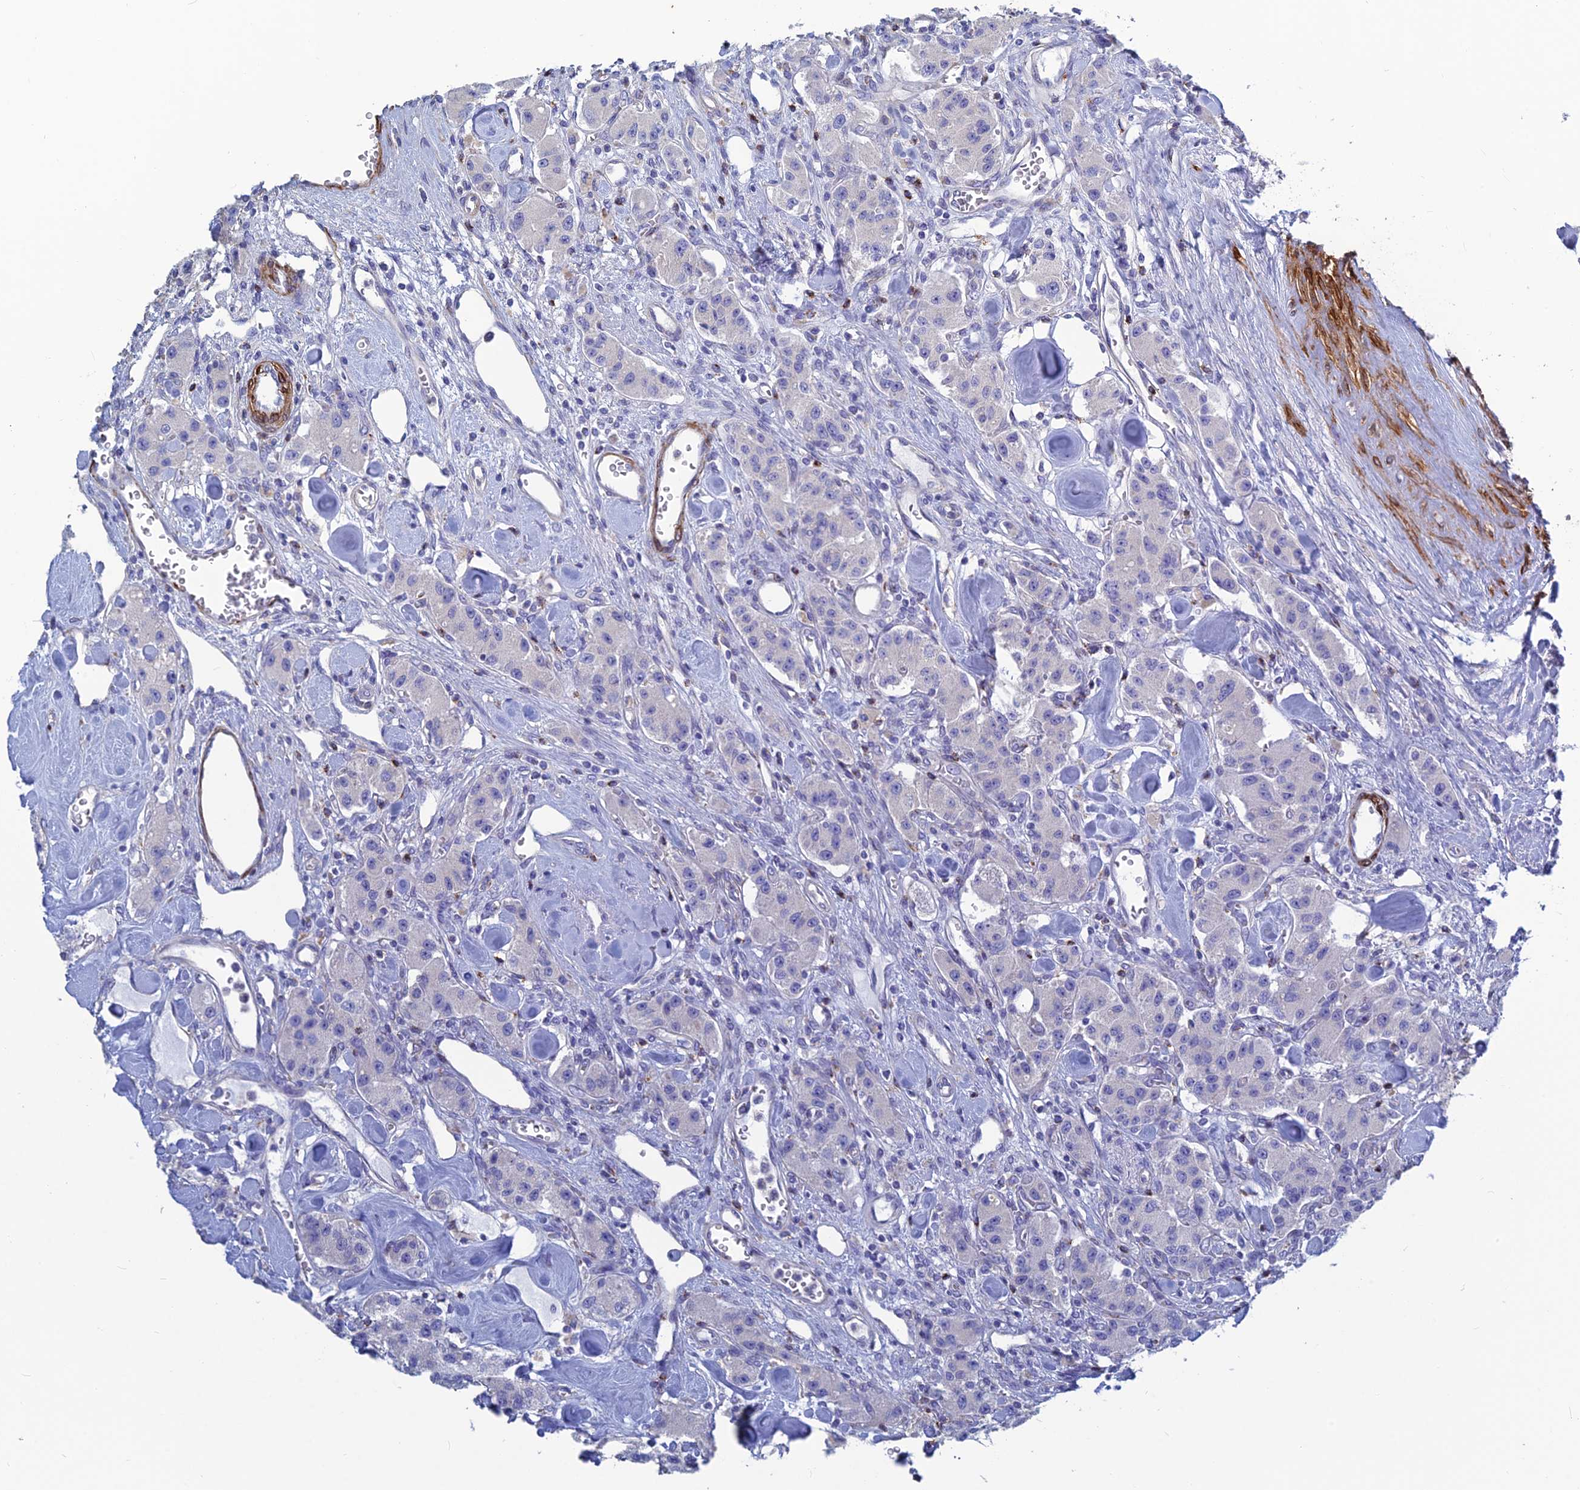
{"staining": {"intensity": "negative", "quantity": "none", "location": "none"}, "tissue": "carcinoid", "cell_type": "Tumor cells", "image_type": "cancer", "snomed": [{"axis": "morphology", "description": "Carcinoid, malignant, NOS"}, {"axis": "topography", "description": "Pancreas"}], "caption": "The immunohistochemistry micrograph has no significant positivity in tumor cells of carcinoid (malignant) tissue.", "gene": "PCDHA8", "patient": {"sex": "male", "age": 41}}